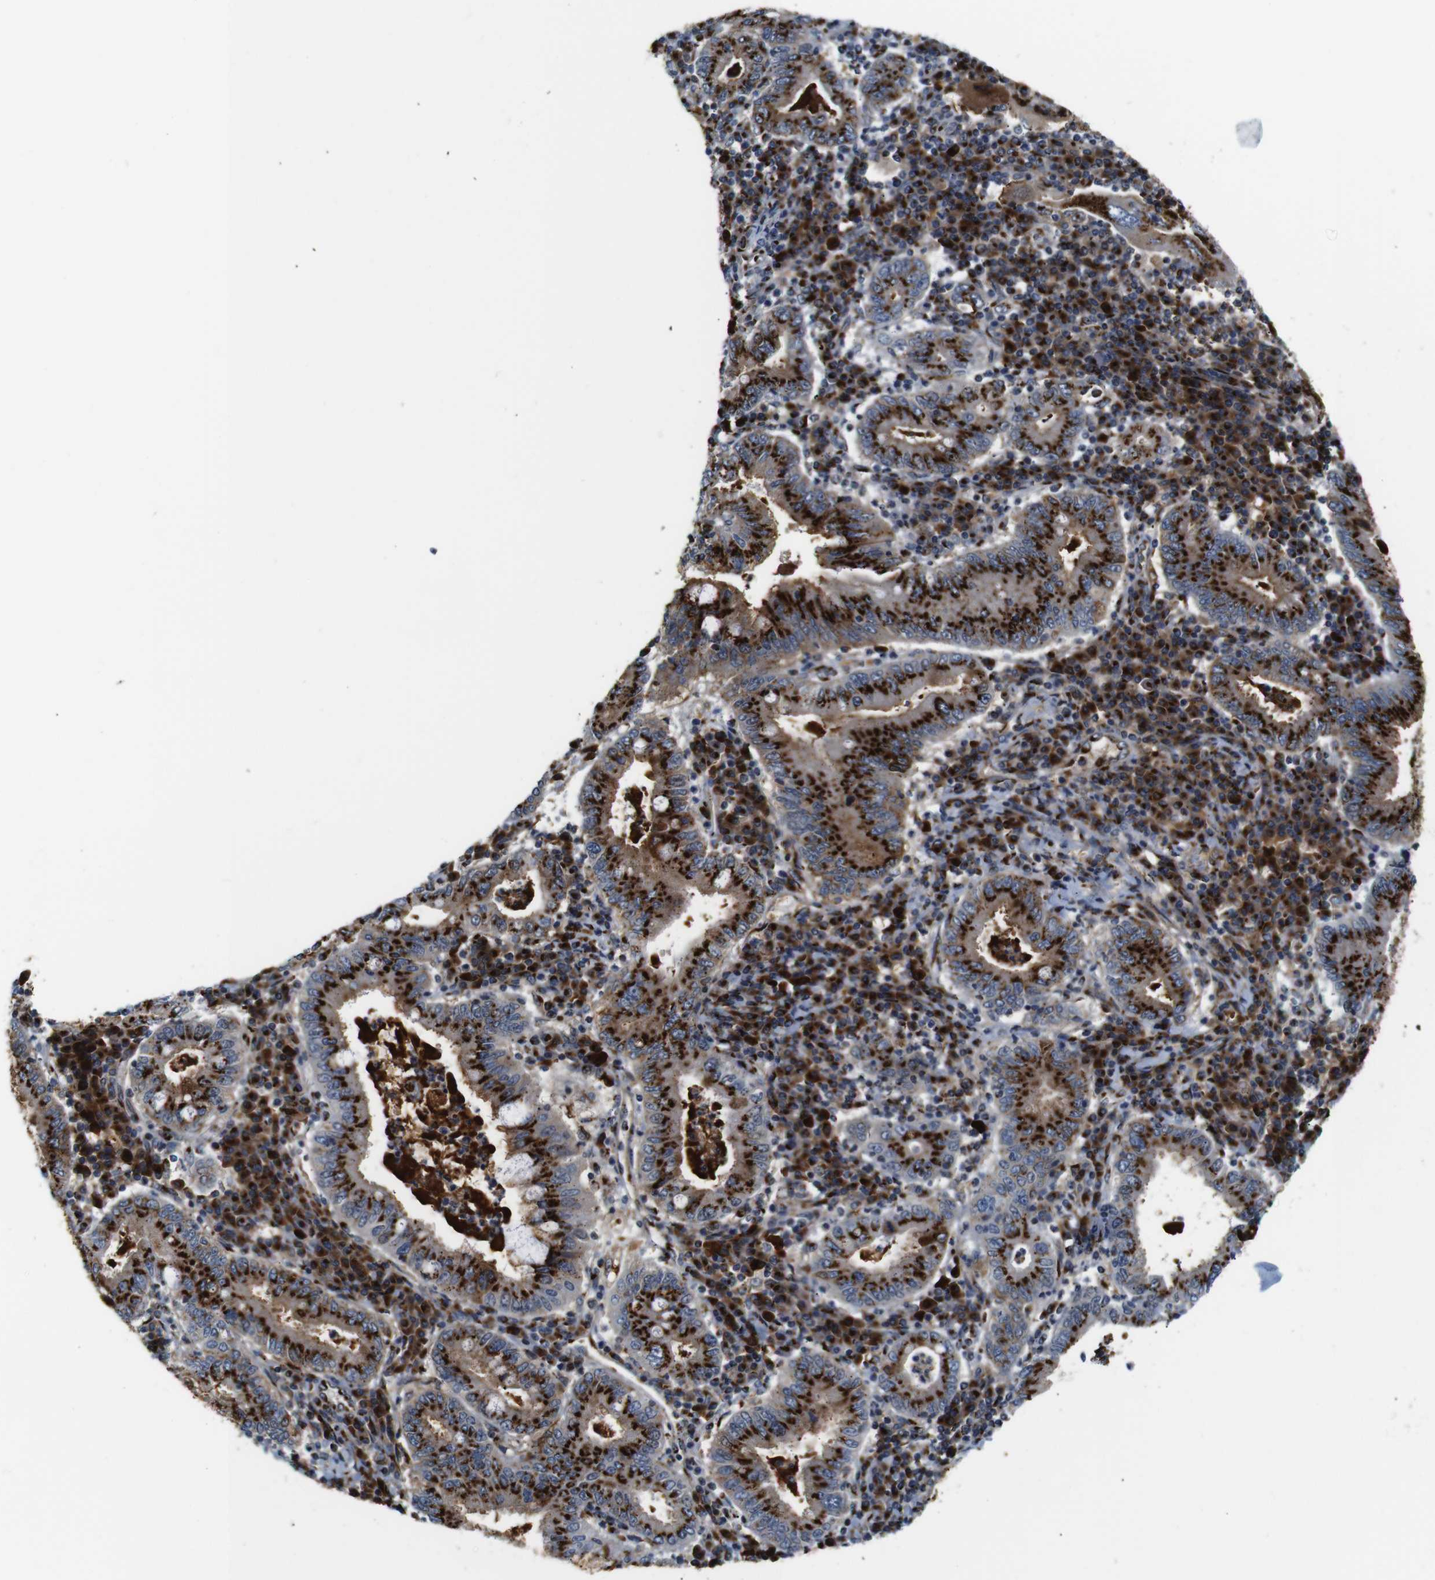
{"staining": {"intensity": "strong", "quantity": ">75%", "location": "cytoplasmic/membranous"}, "tissue": "stomach cancer", "cell_type": "Tumor cells", "image_type": "cancer", "snomed": [{"axis": "morphology", "description": "Normal tissue, NOS"}, {"axis": "morphology", "description": "Adenocarcinoma, NOS"}, {"axis": "topography", "description": "Esophagus"}, {"axis": "topography", "description": "Stomach, upper"}, {"axis": "topography", "description": "Peripheral nerve tissue"}], "caption": "DAB immunohistochemical staining of stomach cancer (adenocarcinoma) shows strong cytoplasmic/membranous protein staining in approximately >75% of tumor cells. The staining was performed using DAB (3,3'-diaminobenzidine), with brown indicating positive protein expression. Nuclei are stained blue with hematoxylin.", "gene": "TGOLN2", "patient": {"sex": "male", "age": 62}}